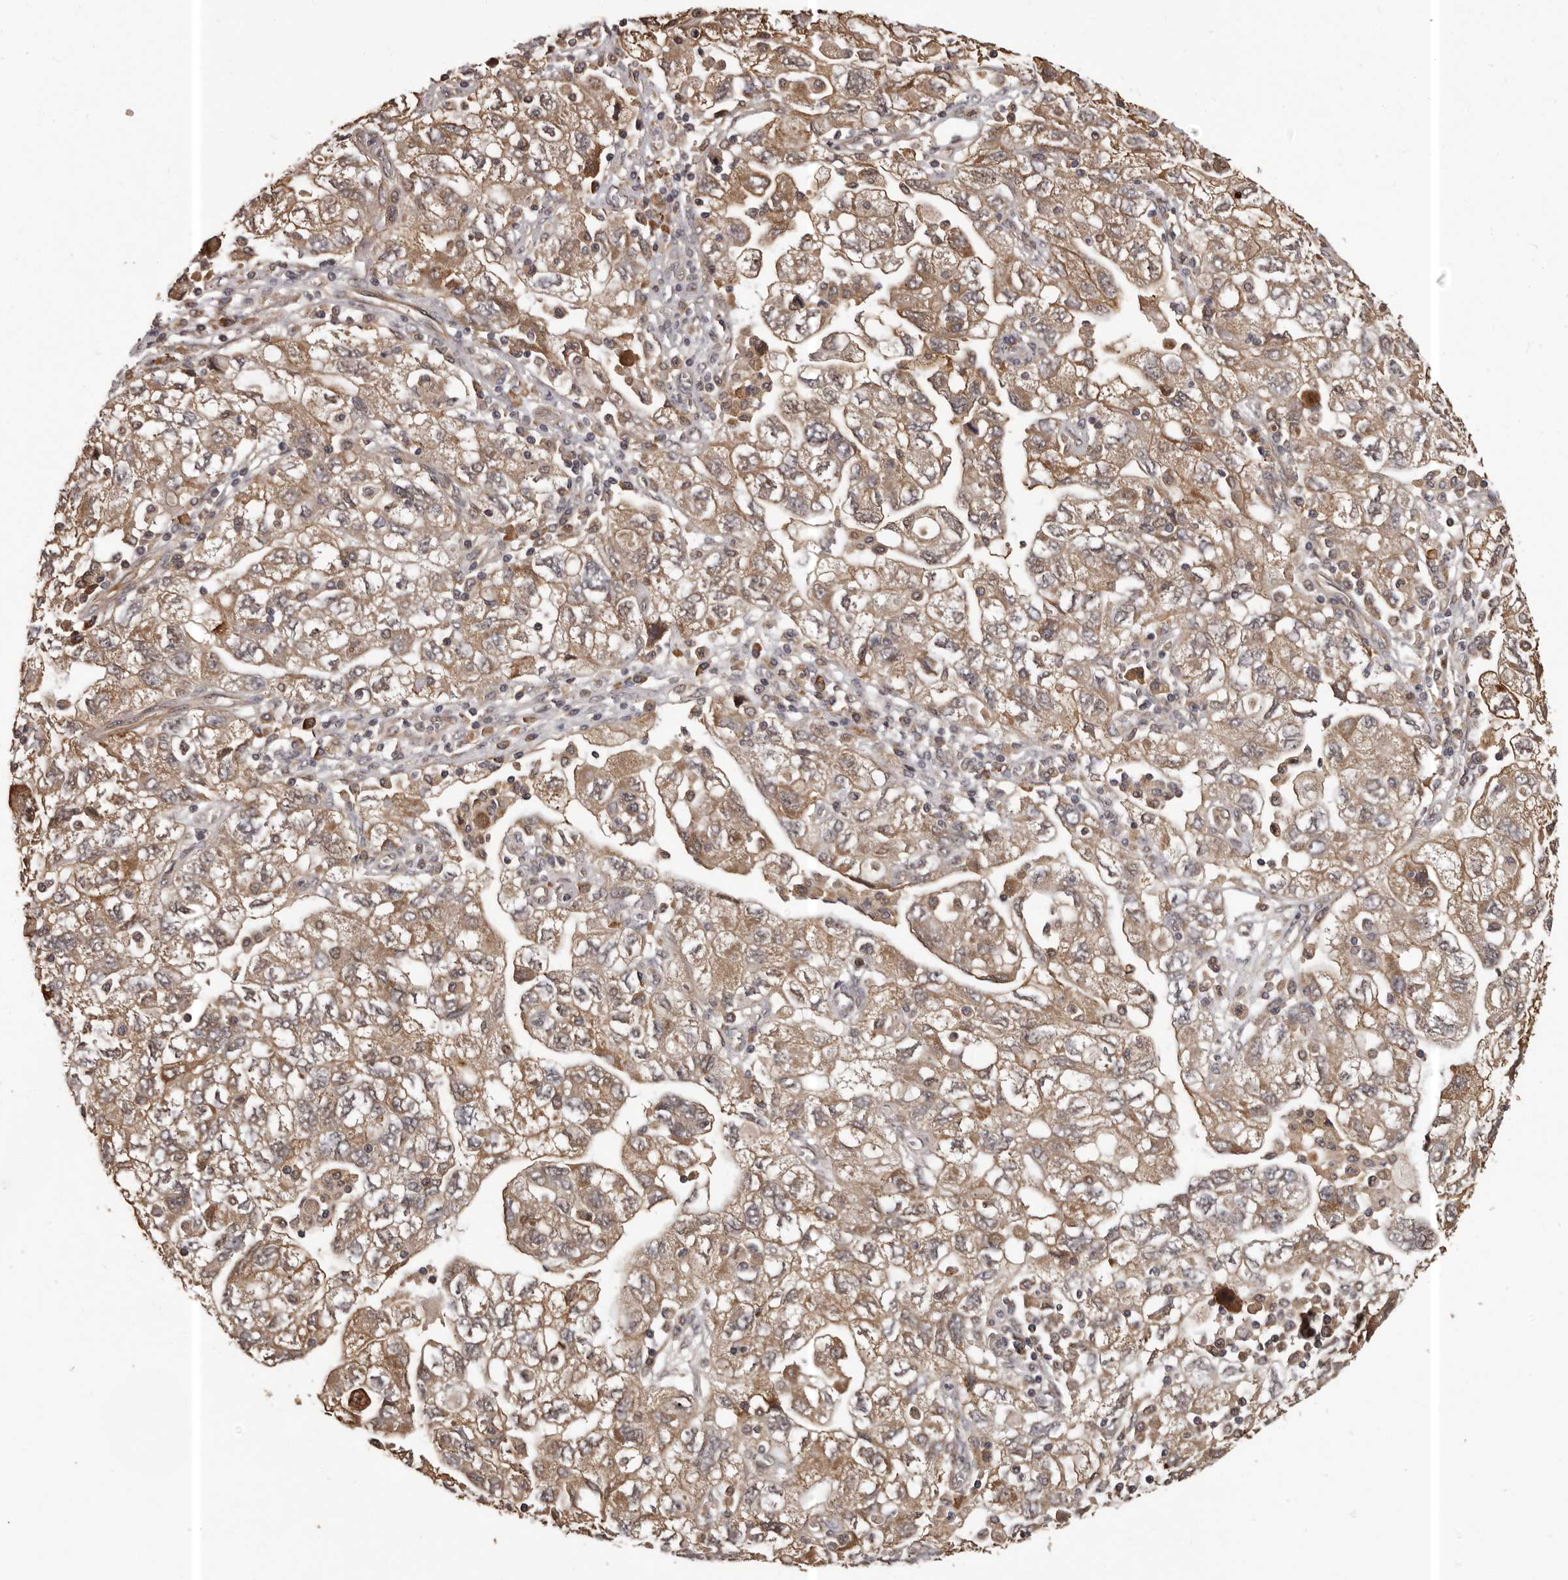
{"staining": {"intensity": "moderate", "quantity": "25%-75%", "location": "cytoplasmic/membranous"}, "tissue": "ovarian cancer", "cell_type": "Tumor cells", "image_type": "cancer", "snomed": [{"axis": "morphology", "description": "Carcinoma, NOS"}, {"axis": "morphology", "description": "Cystadenocarcinoma, serous, NOS"}, {"axis": "topography", "description": "Ovary"}], "caption": "Human ovarian cancer (serous cystadenocarcinoma) stained with a brown dye reveals moderate cytoplasmic/membranous positive staining in about 25%-75% of tumor cells.", "gene": "SLITRK6", "patient": {"sex": "female", "age": 69}}